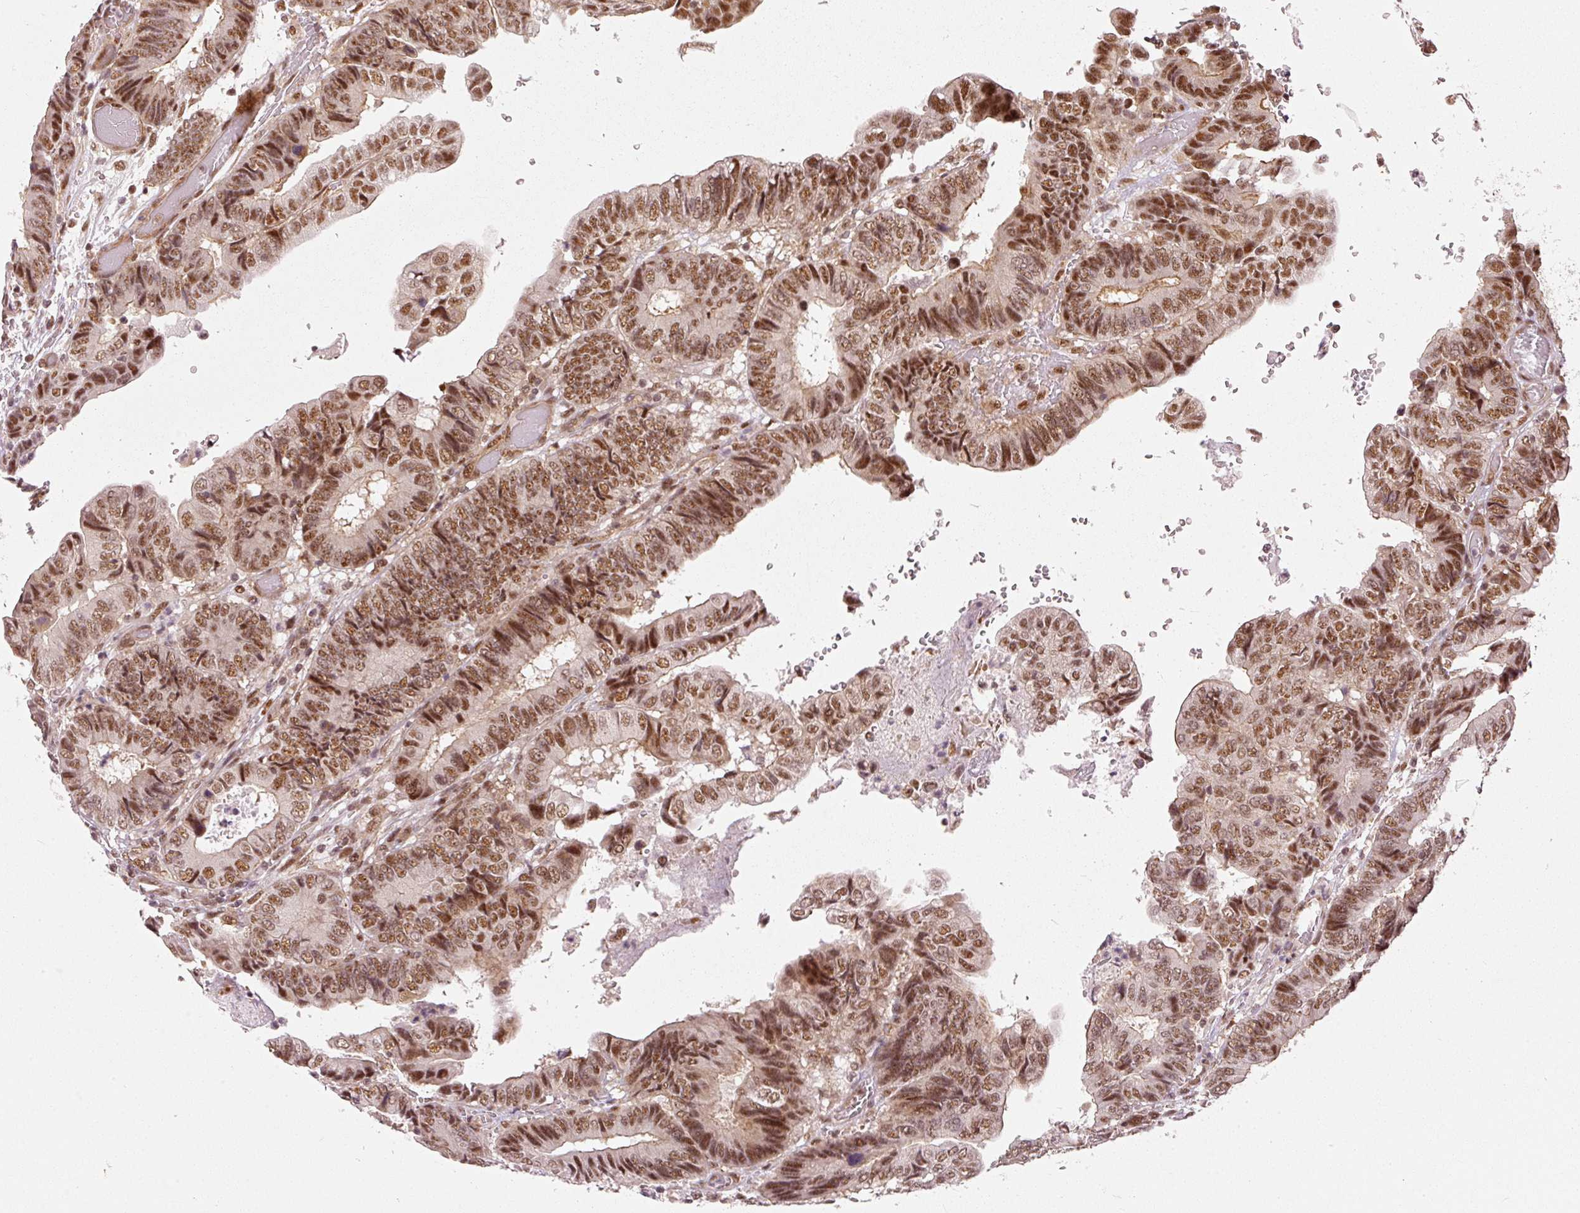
{"staining": {"intensity": "moderate", "quantity": ">75%", "location": "nuclear"}, "tissue": "colorectal cancer", "cell_type": "Tumor cells", "image_type": "cancer", "snomed": [{"axis": "morphology", "description": "Adenocarcinoma, NOS"}, {"axis": "topography", "description": "Colon"}], "caption": "An image showing moderate nuclear staining in about >75% of tumor cells in colorectal cancer, as visualized by brown immunohistochemical staining.", "gene": "THOC6", "patient": {"sex": "male", "age": 85}}